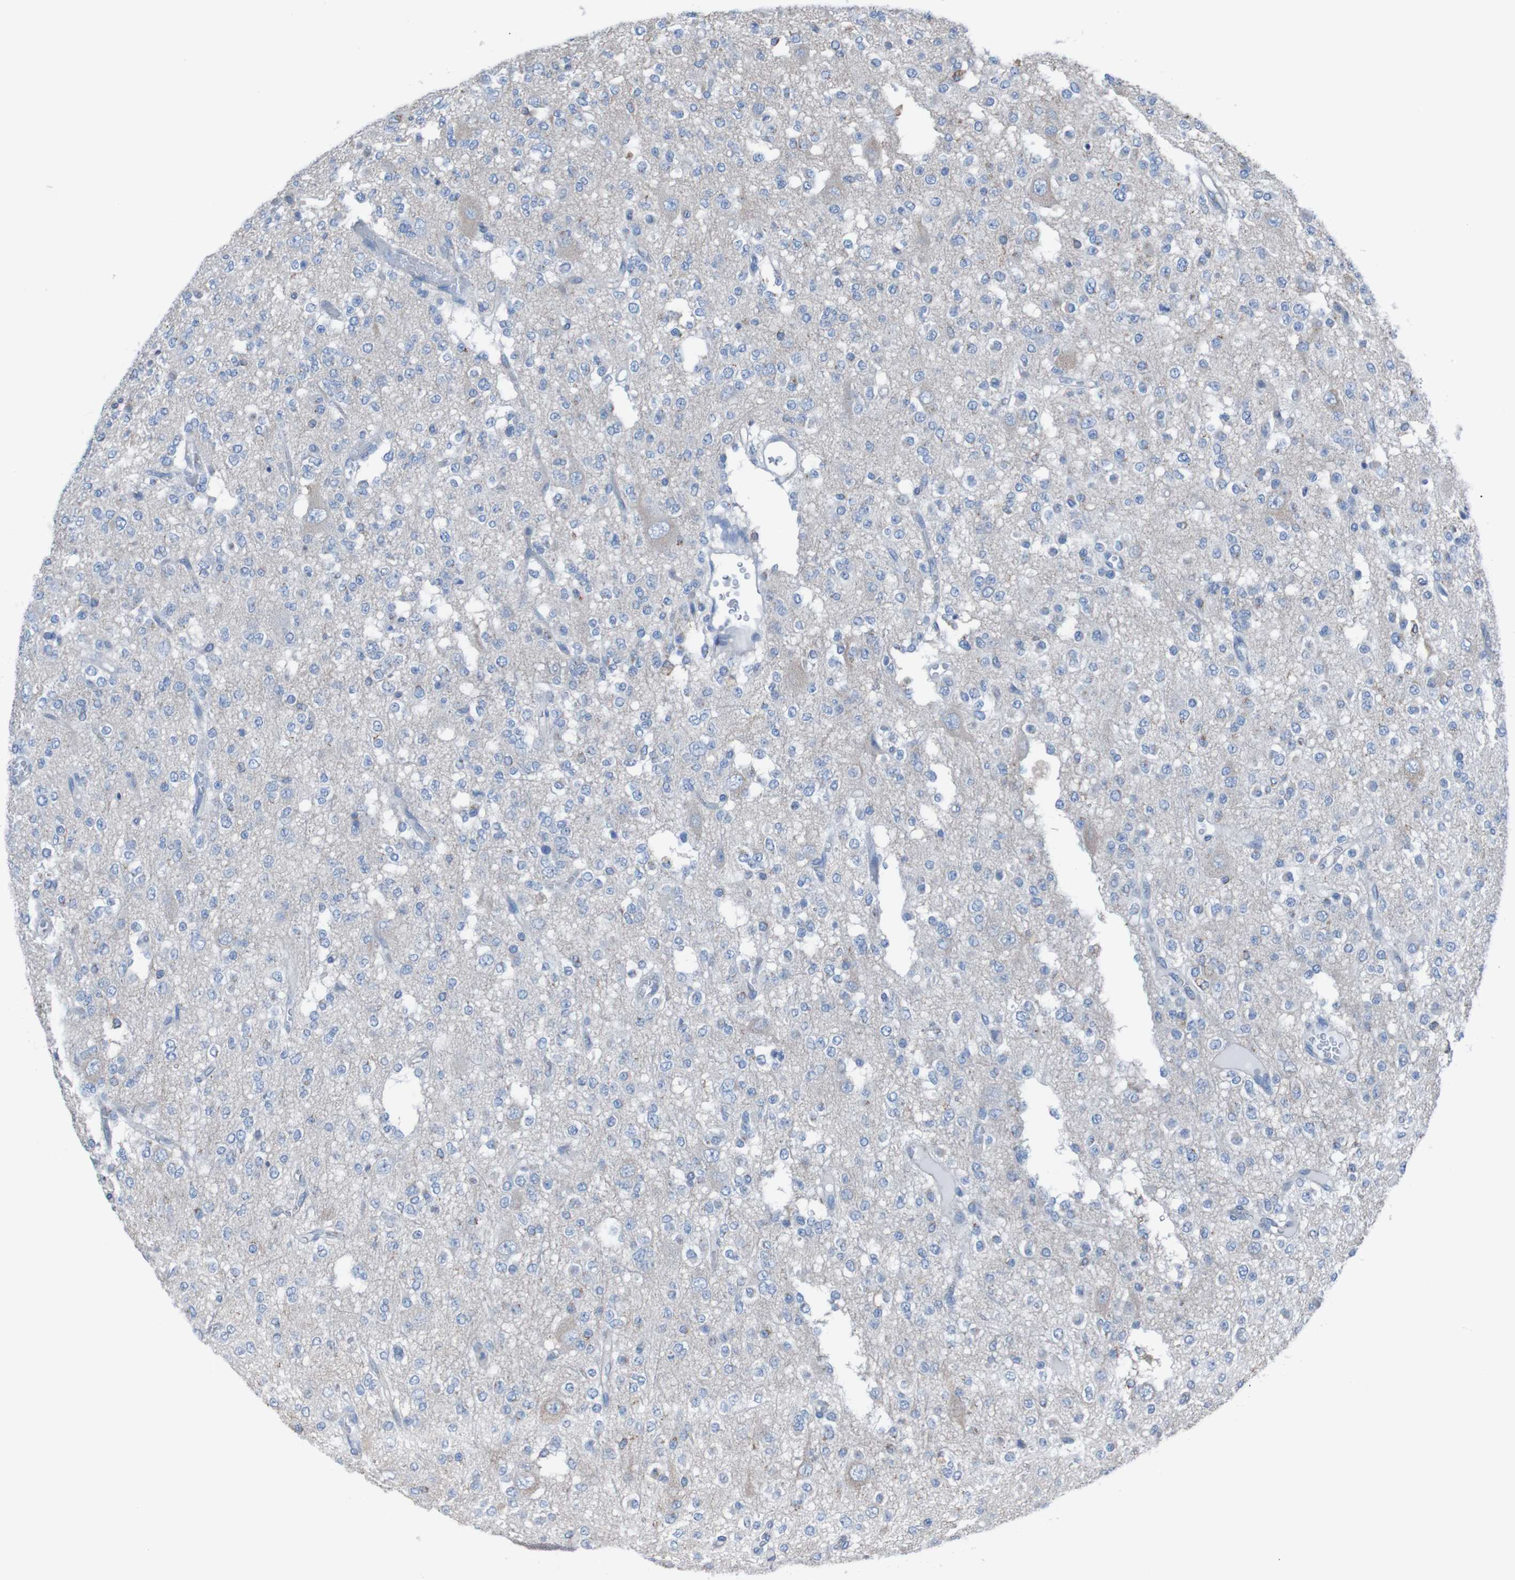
{"staining": {"intensity": "negative", "quantity": "none", "location": "none"}, "tissue": "glioma", "cell_type": "Tumor cells", "image_type": "cancer", "snomed": [{"axis": "morphology", "description": "Glioma, malignant, Low grade"}, {"axis": "topography", "description": "Brain"}], "caption": "Glioma was stained to show a protein in brown. There is no significant expression in tumor cells.", "gene": "MINAR1", "patient": {"sex": "male", "age": 38}}